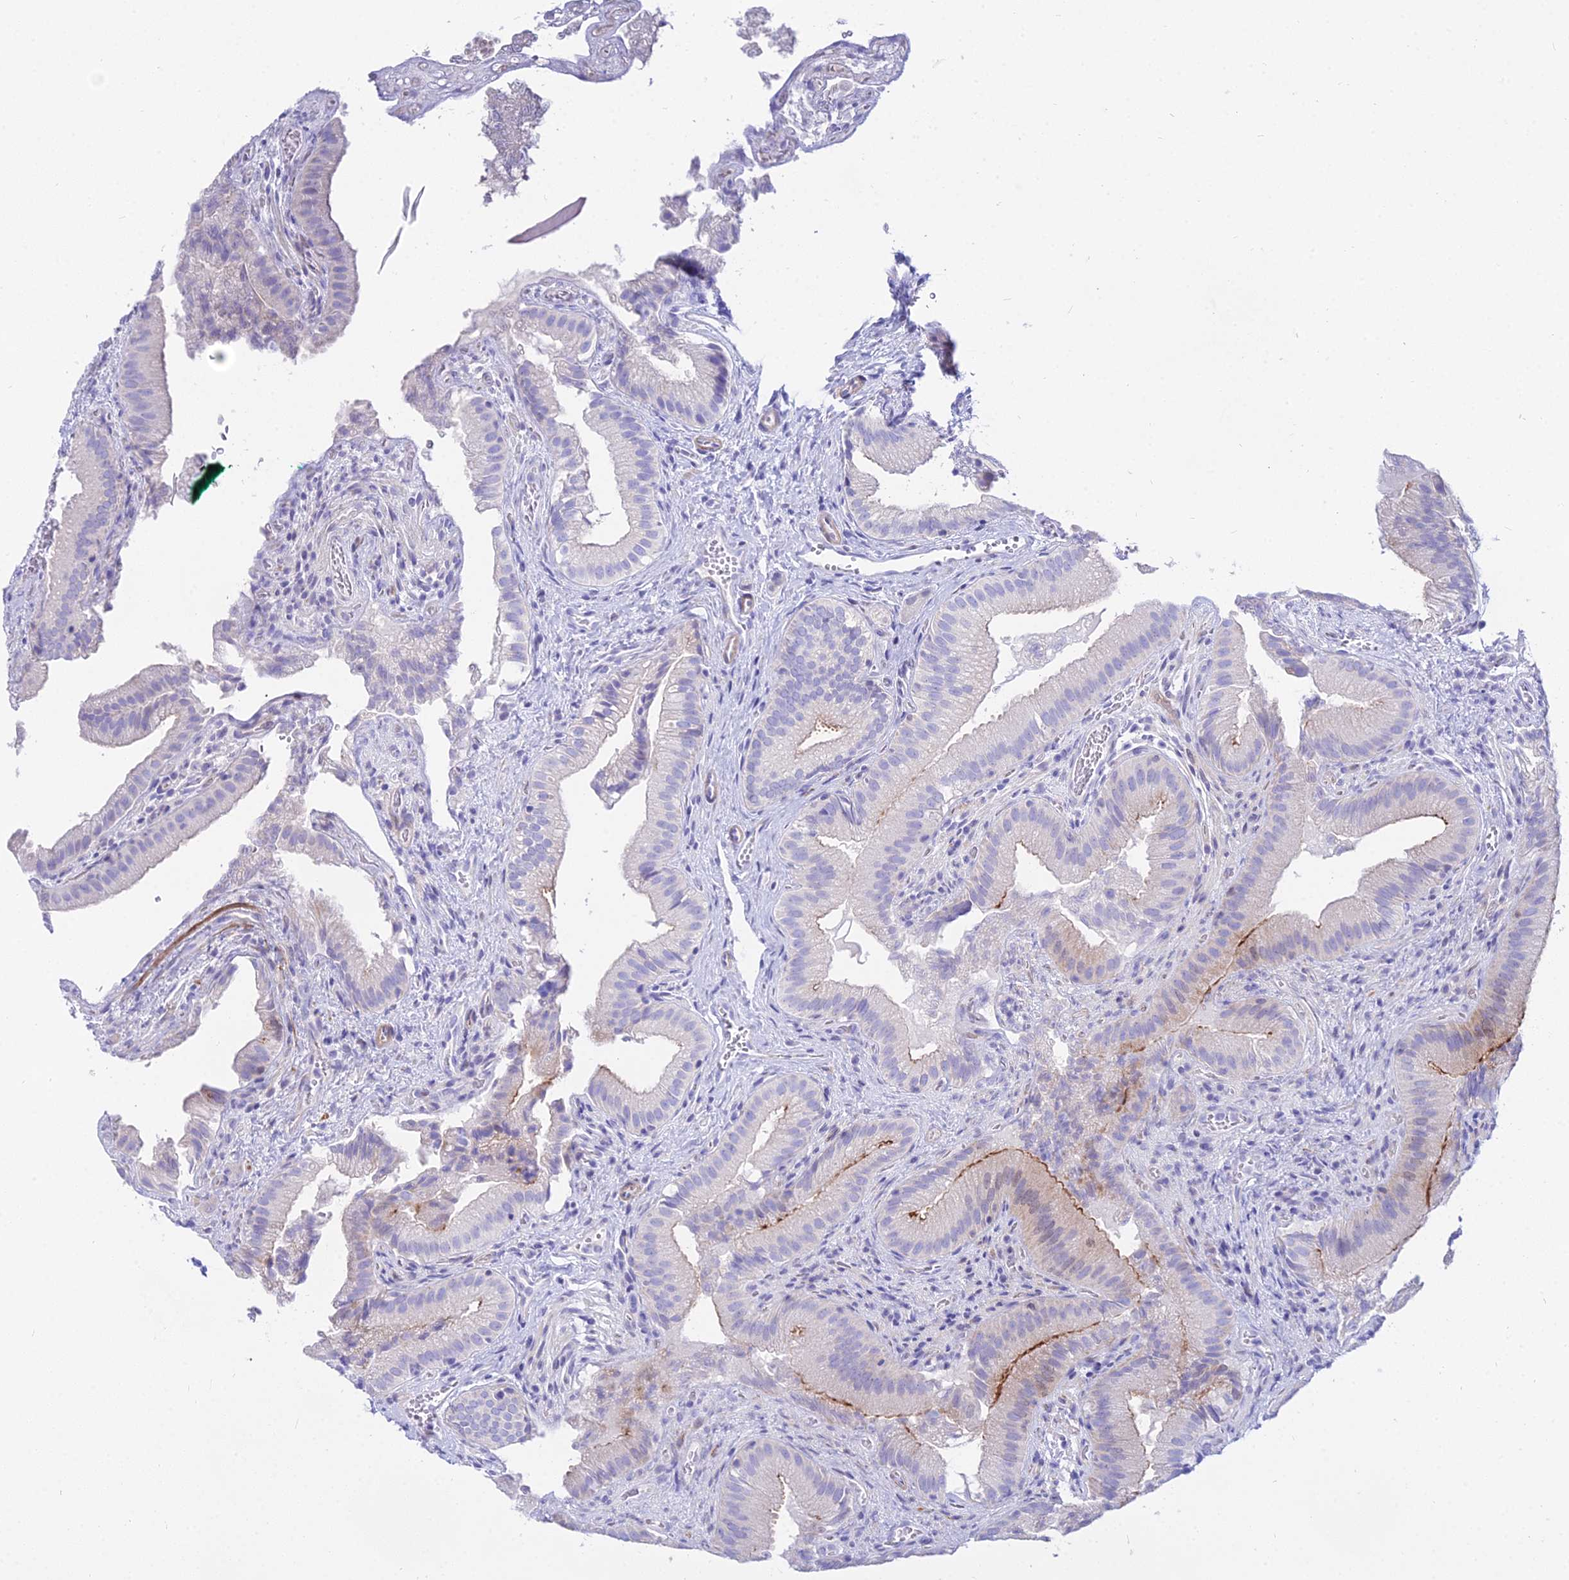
{"staining": {"intensity": "weak", "quantity": "<25%", "location": "cytoplasmic/membranous,nuclear"}, "tissue": "gallbladder", "cell_type": "Glandular cells", "image_type": "normal", "snomed": [{"axis": "morphology", "description": "Normal tissue, NOS"}, {"axis": "topography", "description": "Gallbladder"}], "caption": "A micrograph of human gallbladder is negative for staining in glandular cells. (Stains: DAB immunohistochemistry with hematoxylin counter stain, Microscopy: brightfield microscopy at high magnification).", "gene": "DLX1", "patient": {"sex": "female", "age": 30}}